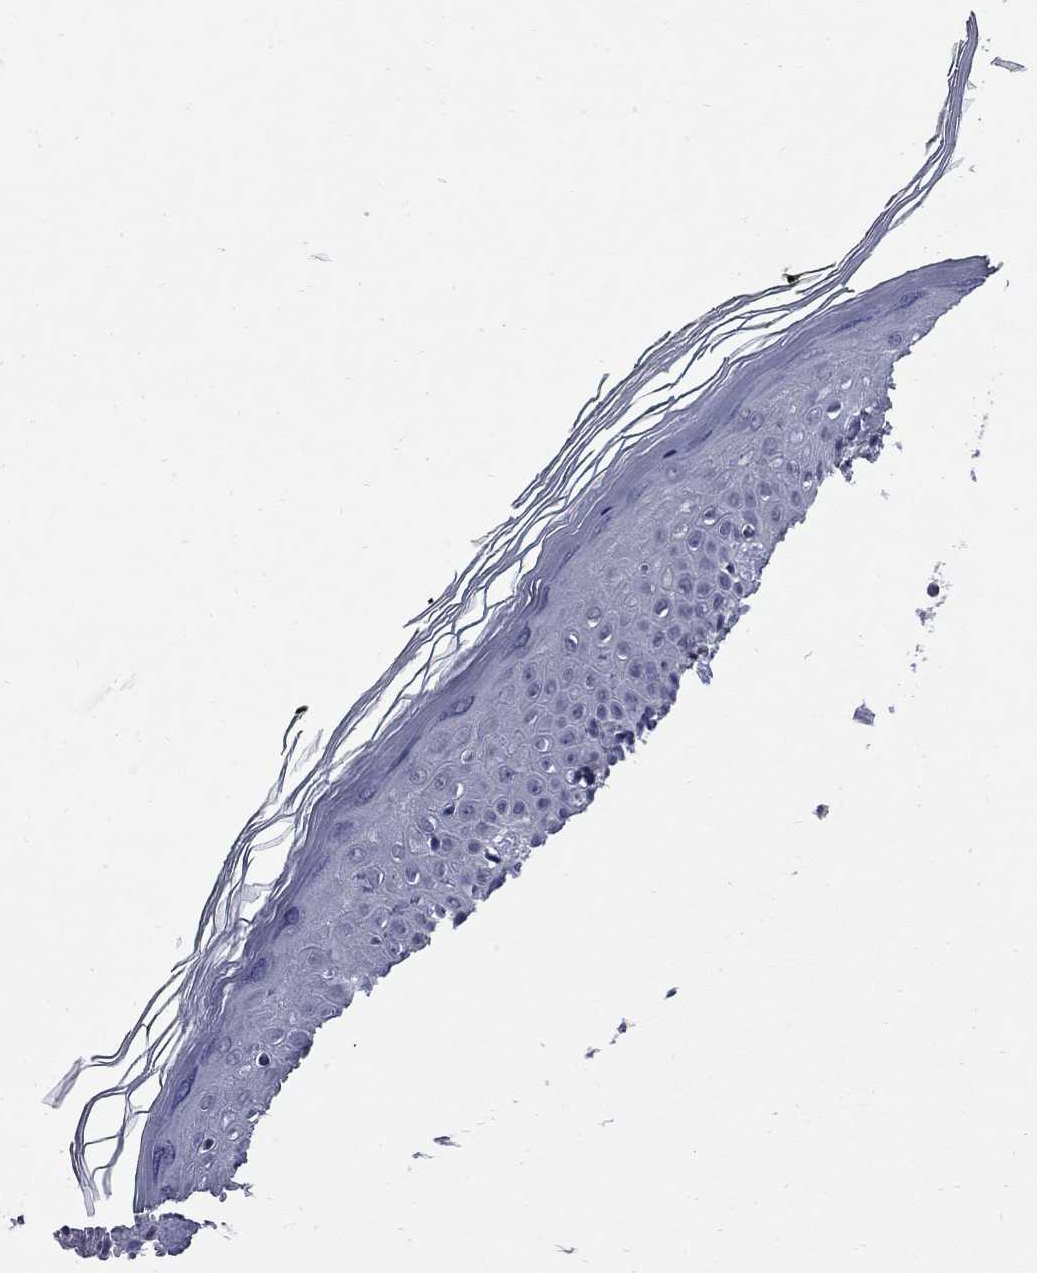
{"staining": {"intensity": "negative", "quantity": "none", "location": "none"}, "tissue": "skin", "cell_type": "Fibroblasts", "image_type": "normal", "snomed": [{"axis": "morphology", "description": "Normal tissue, NOS"}, {"axis": "topography", "description": "Skin"}], "caption": "Unremarkable skin was stained to show a protein in brown. There is no significant positivity in fibroblasts.", "gene": "HTR4", "patient": {"sex": "female", "age": 62}}